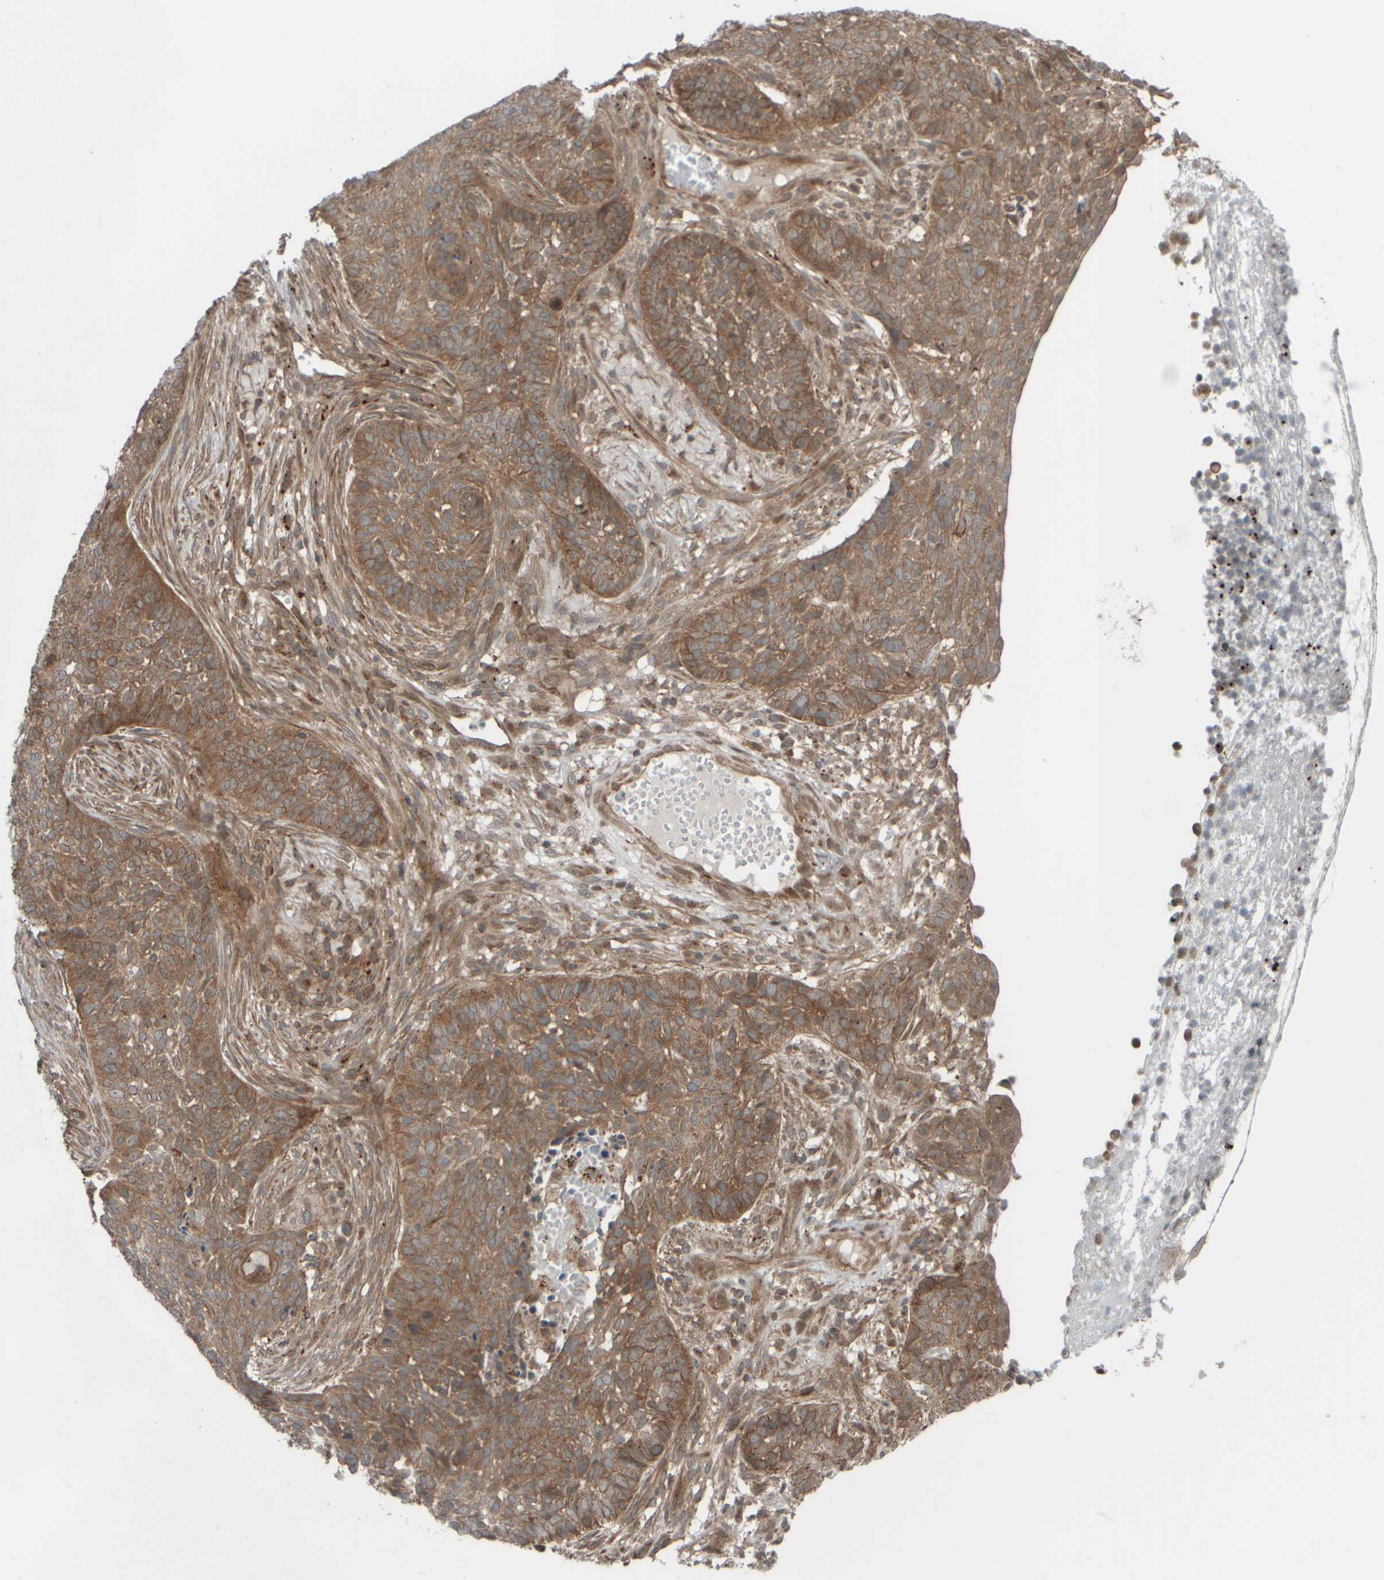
{"staining": {"intensity": "moderate", "quantity": ">75%", "location": "cytoplasmic/membranous"}, "tissue": "skin cancer", "cell_type": "Tumor cells", "image_type": "cancer", "snomed": [{"axis": "morphology", "description": "Basal cell carcinoma"}, {"axis": "topography", "description": "Skin"}], "caption": "High-magnification brightfield microscopy of basal cell carcinoma (skin) stained with DAB (3,3'-diaminobenzidine) (brown) and counterstained with hematoxylin (blue). tumor cells exhibit moderate cytoplasmic/membranous staining is identified in about>75% of cells.", "gene": "GIGYF1", "patient": {"sex": "male", "age": 85}}